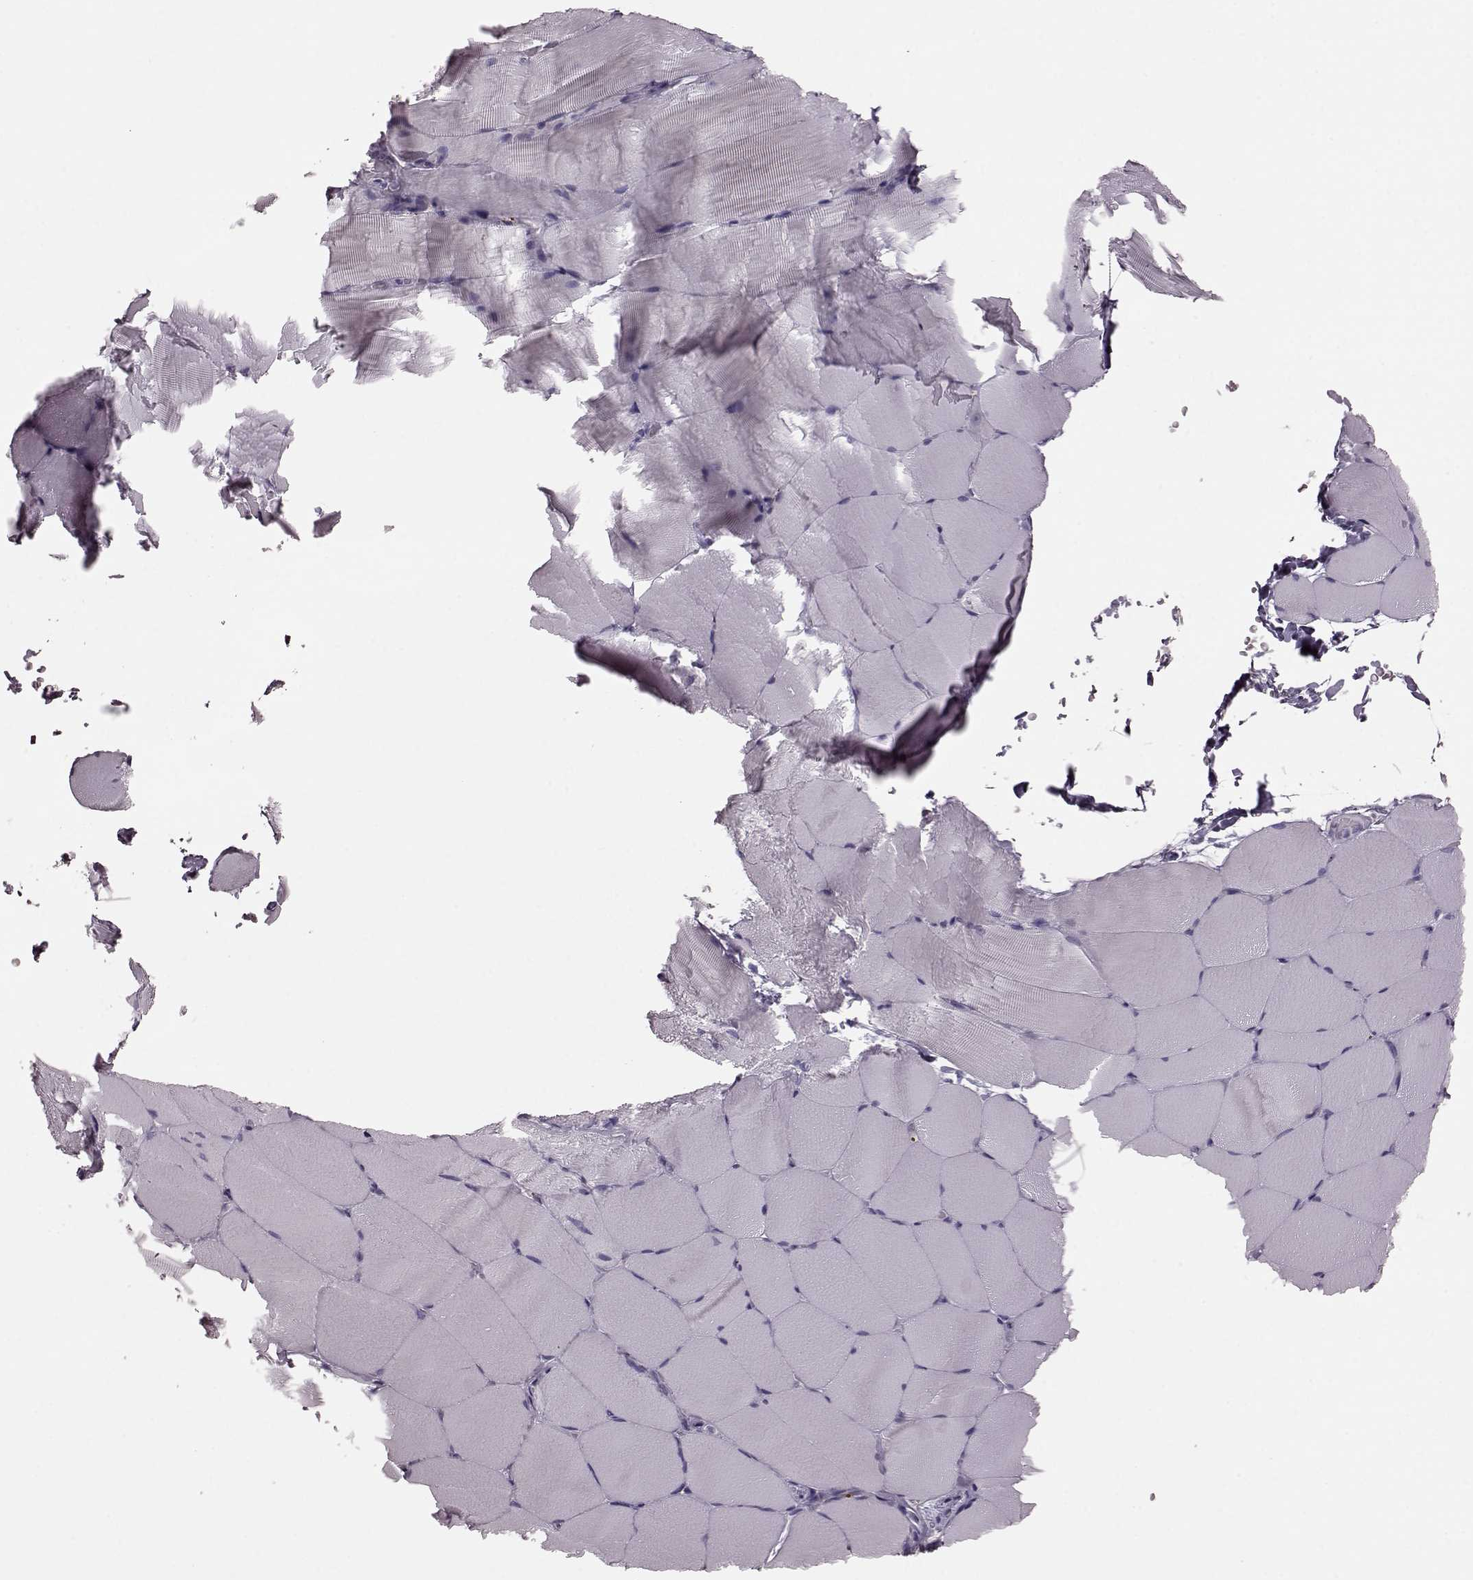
{"staining": {"intensity": "negative", "quantity": "none", "location": "none"}, "tissue": "skeletal muscle", "cell_type": "Myocytes", "image_type": "normal", "snomed": [{"axis": "morphology", "description": "Normal tissue, NOS"}, {"axis": "topography", "description": "Skeletal muscle"}], "caption": "DAB (3,3'-diaminobenzidine) immunohistochemical staining of normal human skeletal muscle exhibits no significant positivity in myocytes.", "gene": "CRYBA2", "patient": {"sex": "female", "age": 37}}